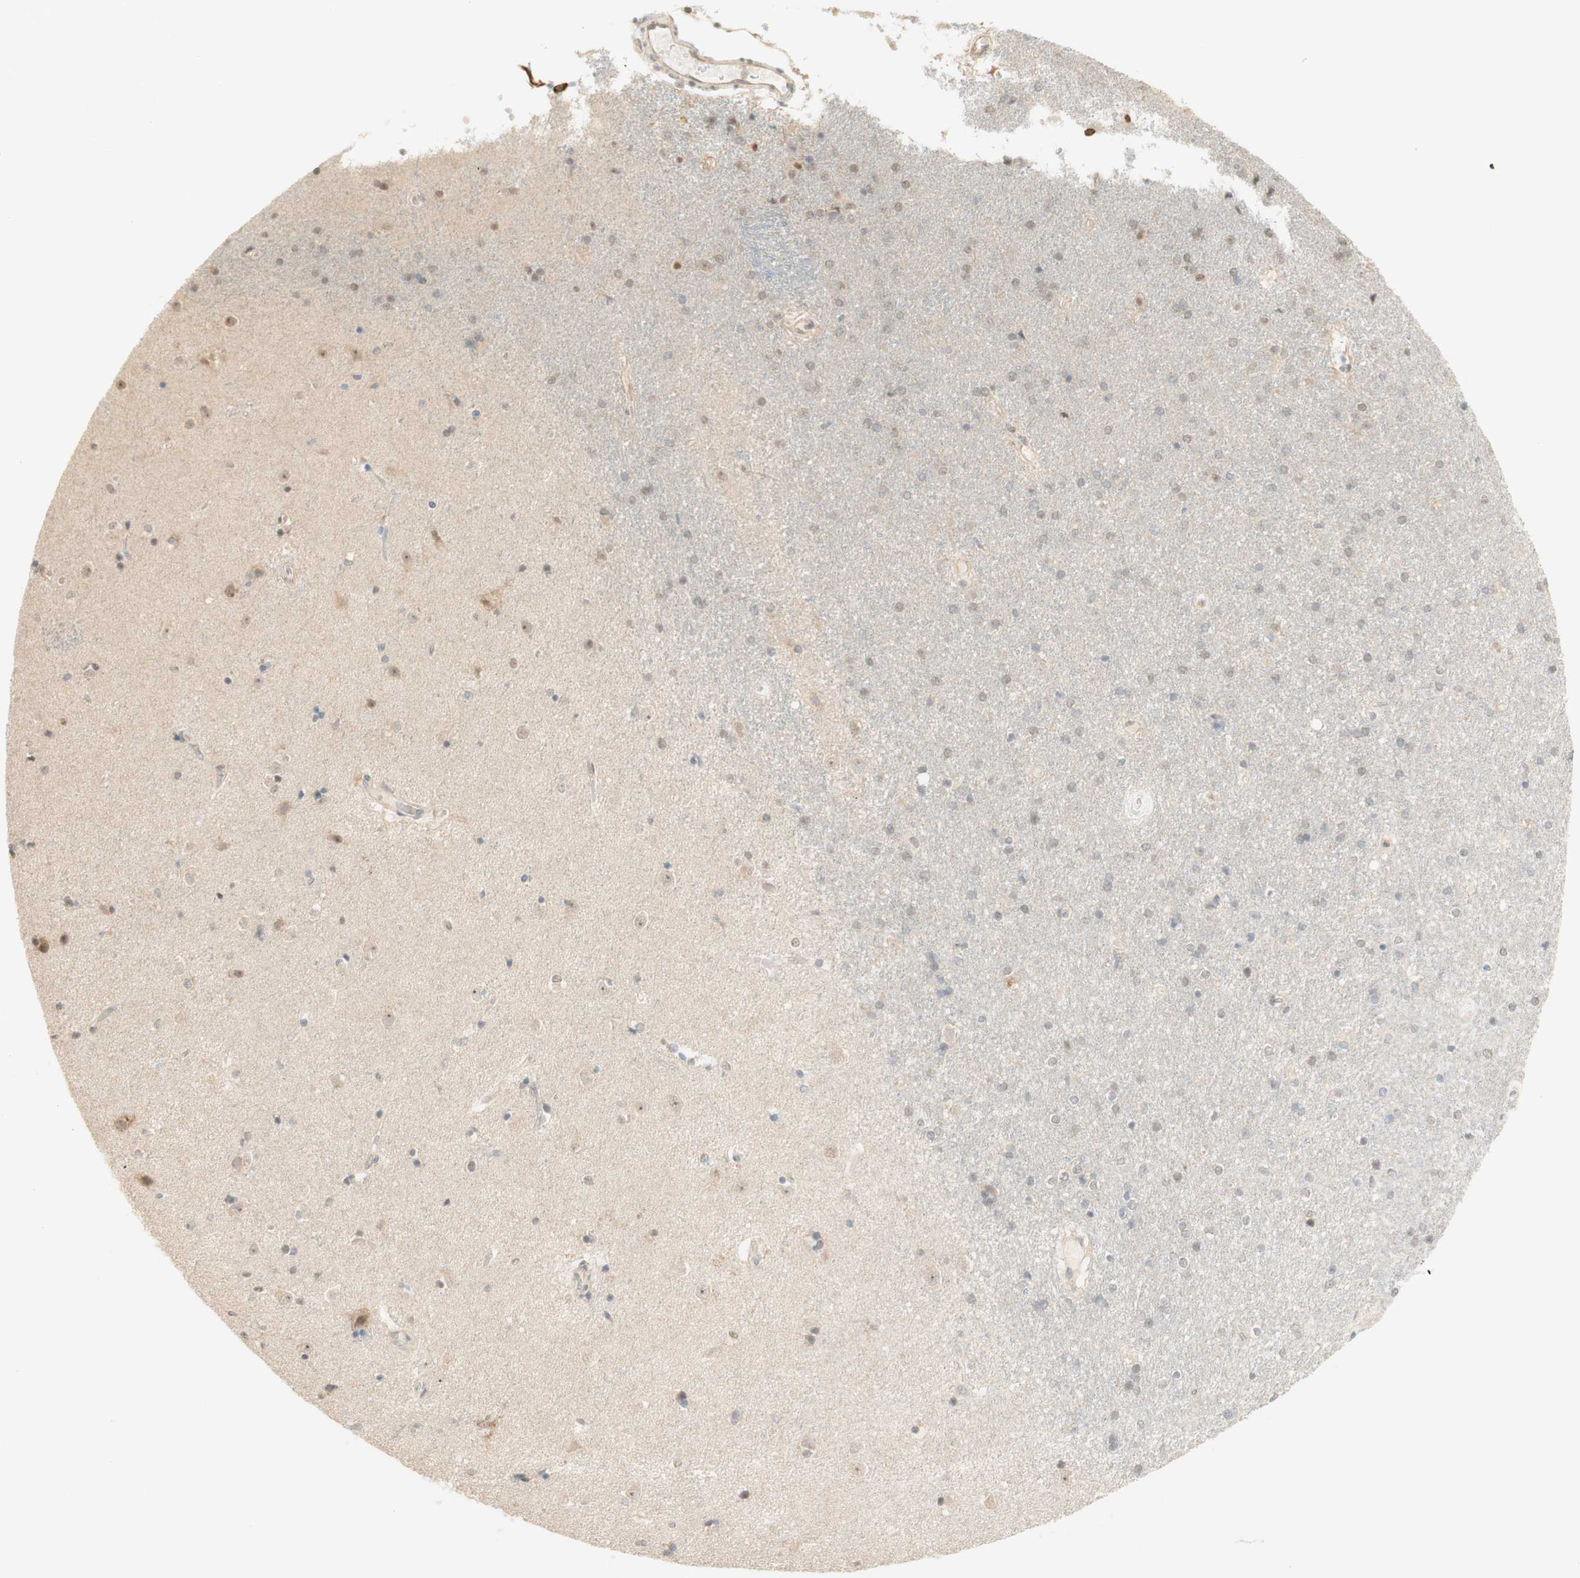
{"staining": {"intensity": "moderate", "quantity": "25%-75%", "location": "cytoplasmic/membranous,nuclear"}, "tissue": "caudate", "cell_type": "Glial cells", "image_type": "normal", "snomed": [{"axis": "morphology", "description": "Normal tissue, NOS"}, {"axis": "topography", "description": "Lateral ventricle wall"}], "caption": "Immunohistochemical staining of unremarkable human caudate demonstrates 25%-75% levels of moderate cytoplasmic/membranous,nuclear protein expression in approximately 25%-75% of glial cells. Nuclei are stained in blue.", "gene": "SPINT2", "patient": {"sex": "female", "age": 54}}